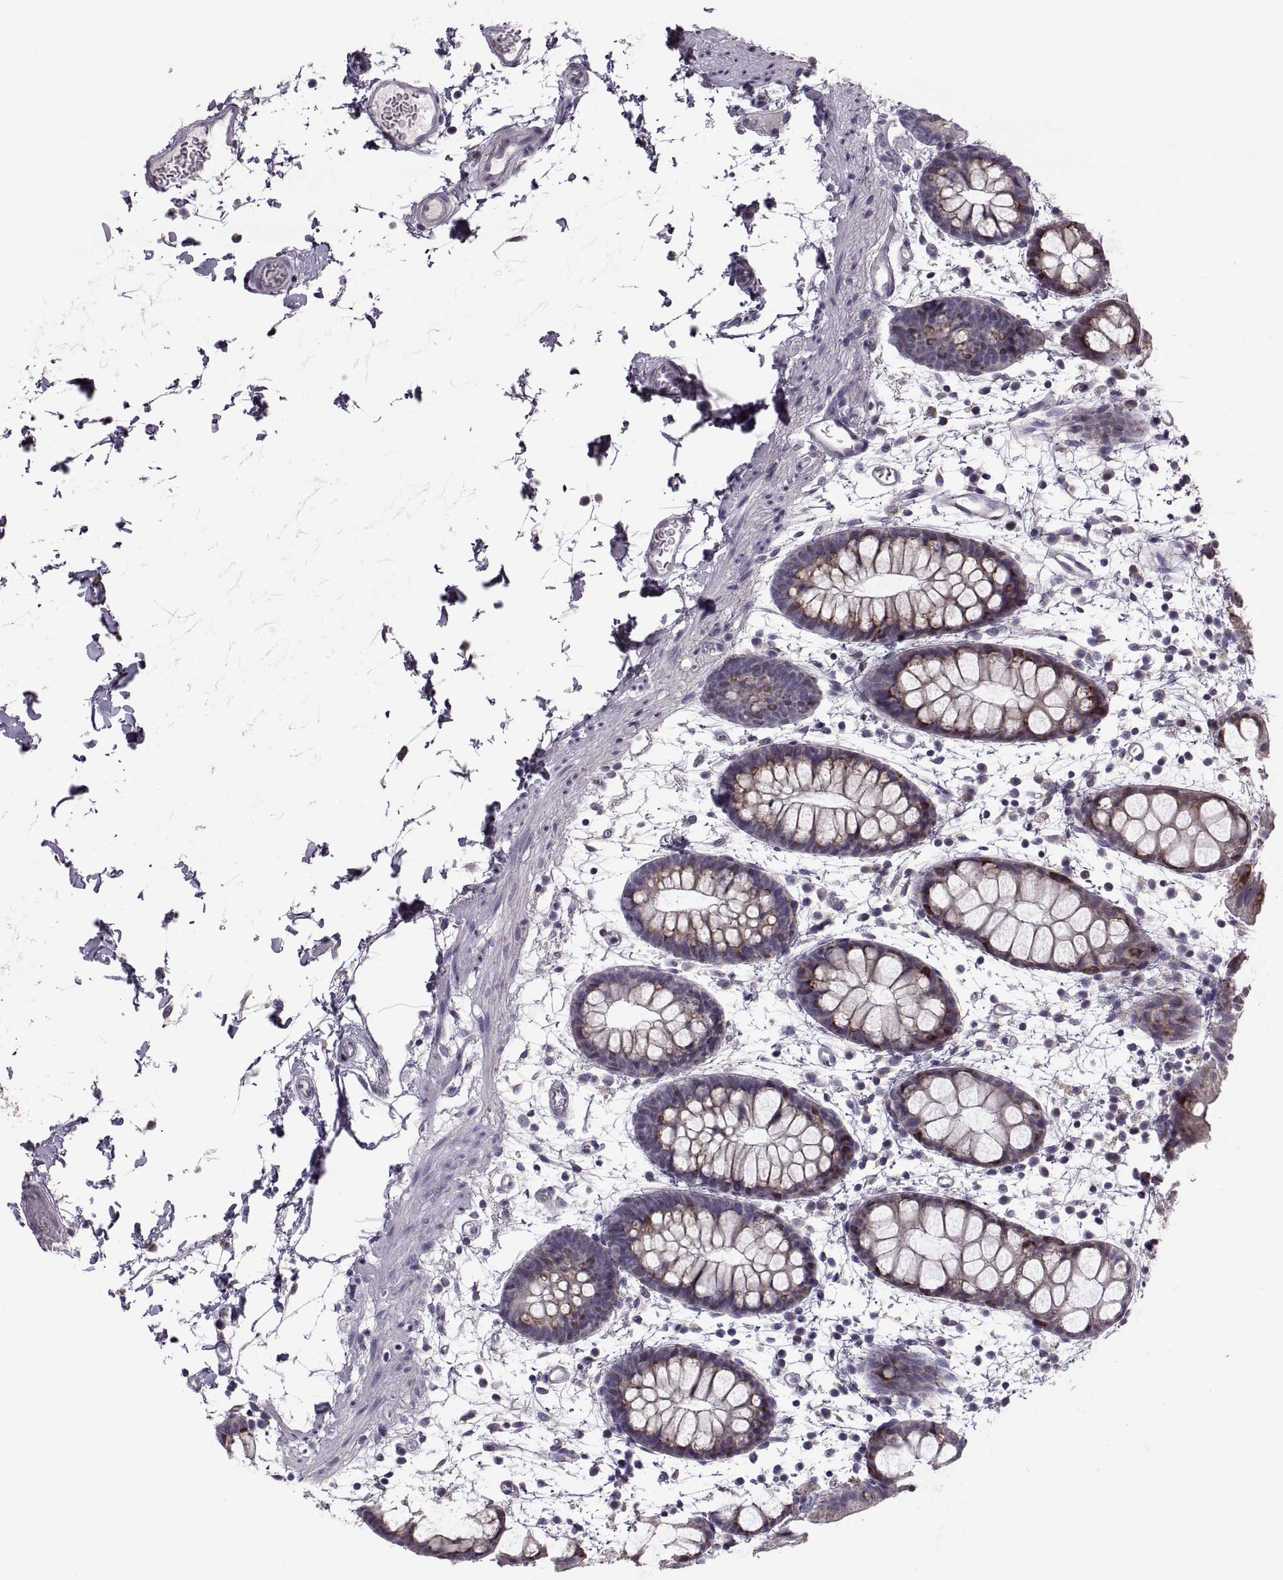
{"staining": {"intensity": "moderate", "quantity": "25%-75%", "location": "cytoplasmic/membranous"}, "tissue": "rectum", "cell_type": "Glandular cells", "image_type": "normal", "snomed": [{"axis": "morphology", "description": "Normal tissue, NOS"}, {"axis": "topography", "description": "Rectum"}], "caption": "This micrograph shows immunohistochemistry staining of benign rectum, with medium moderate cytoplasmic/membranous expression in about 25%-75% of glandular cells.", "gene": "LETM2", "patient": {"sex": "male", "age": 57}}